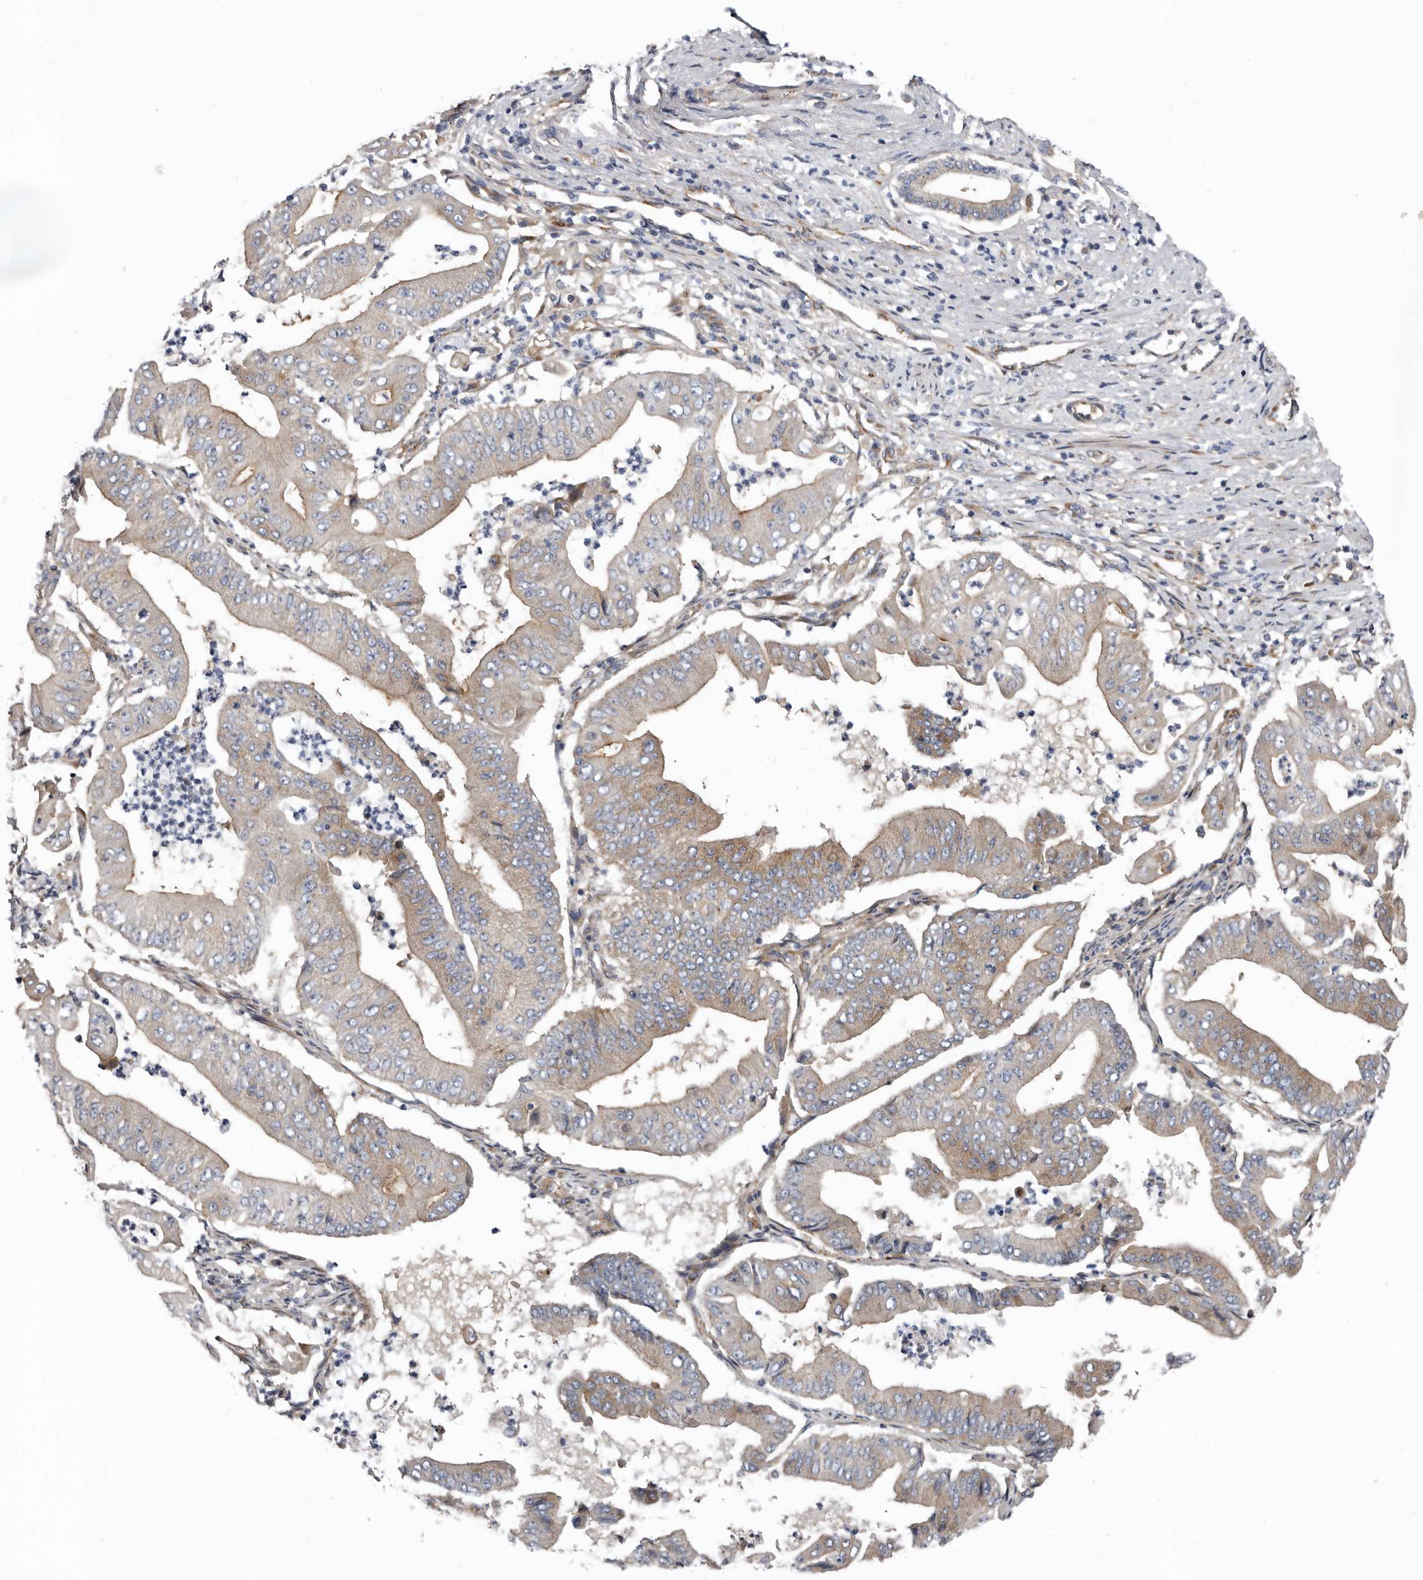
{"staining": {"intensity": "weak", "quantity": ">75%", "location": "cytoplasmic/membranous"}, "tissue": "pancreatic cancer", "cell_type": "Tumor cells", "image_type": "cancer", "snomed": [{"axis": "morphology", "description": "Adenocarcinoma, NOS"}, {"axis": "topography", "description": "Pancreas"}], "caption": "A low amount of weak cytoplasmic/membranous positivity is present in approximately >75% of tumor cells in adenocarcinoma (pancreatic) tissue. The protein is stained brown, and the nuclei are stained in blue (DAB (3,3'-diaminobenzidine) IHC with brightfield microscopy, high magnification).", "gene": "LUZP1", "patient": {"sex": "female", "age": 77}}